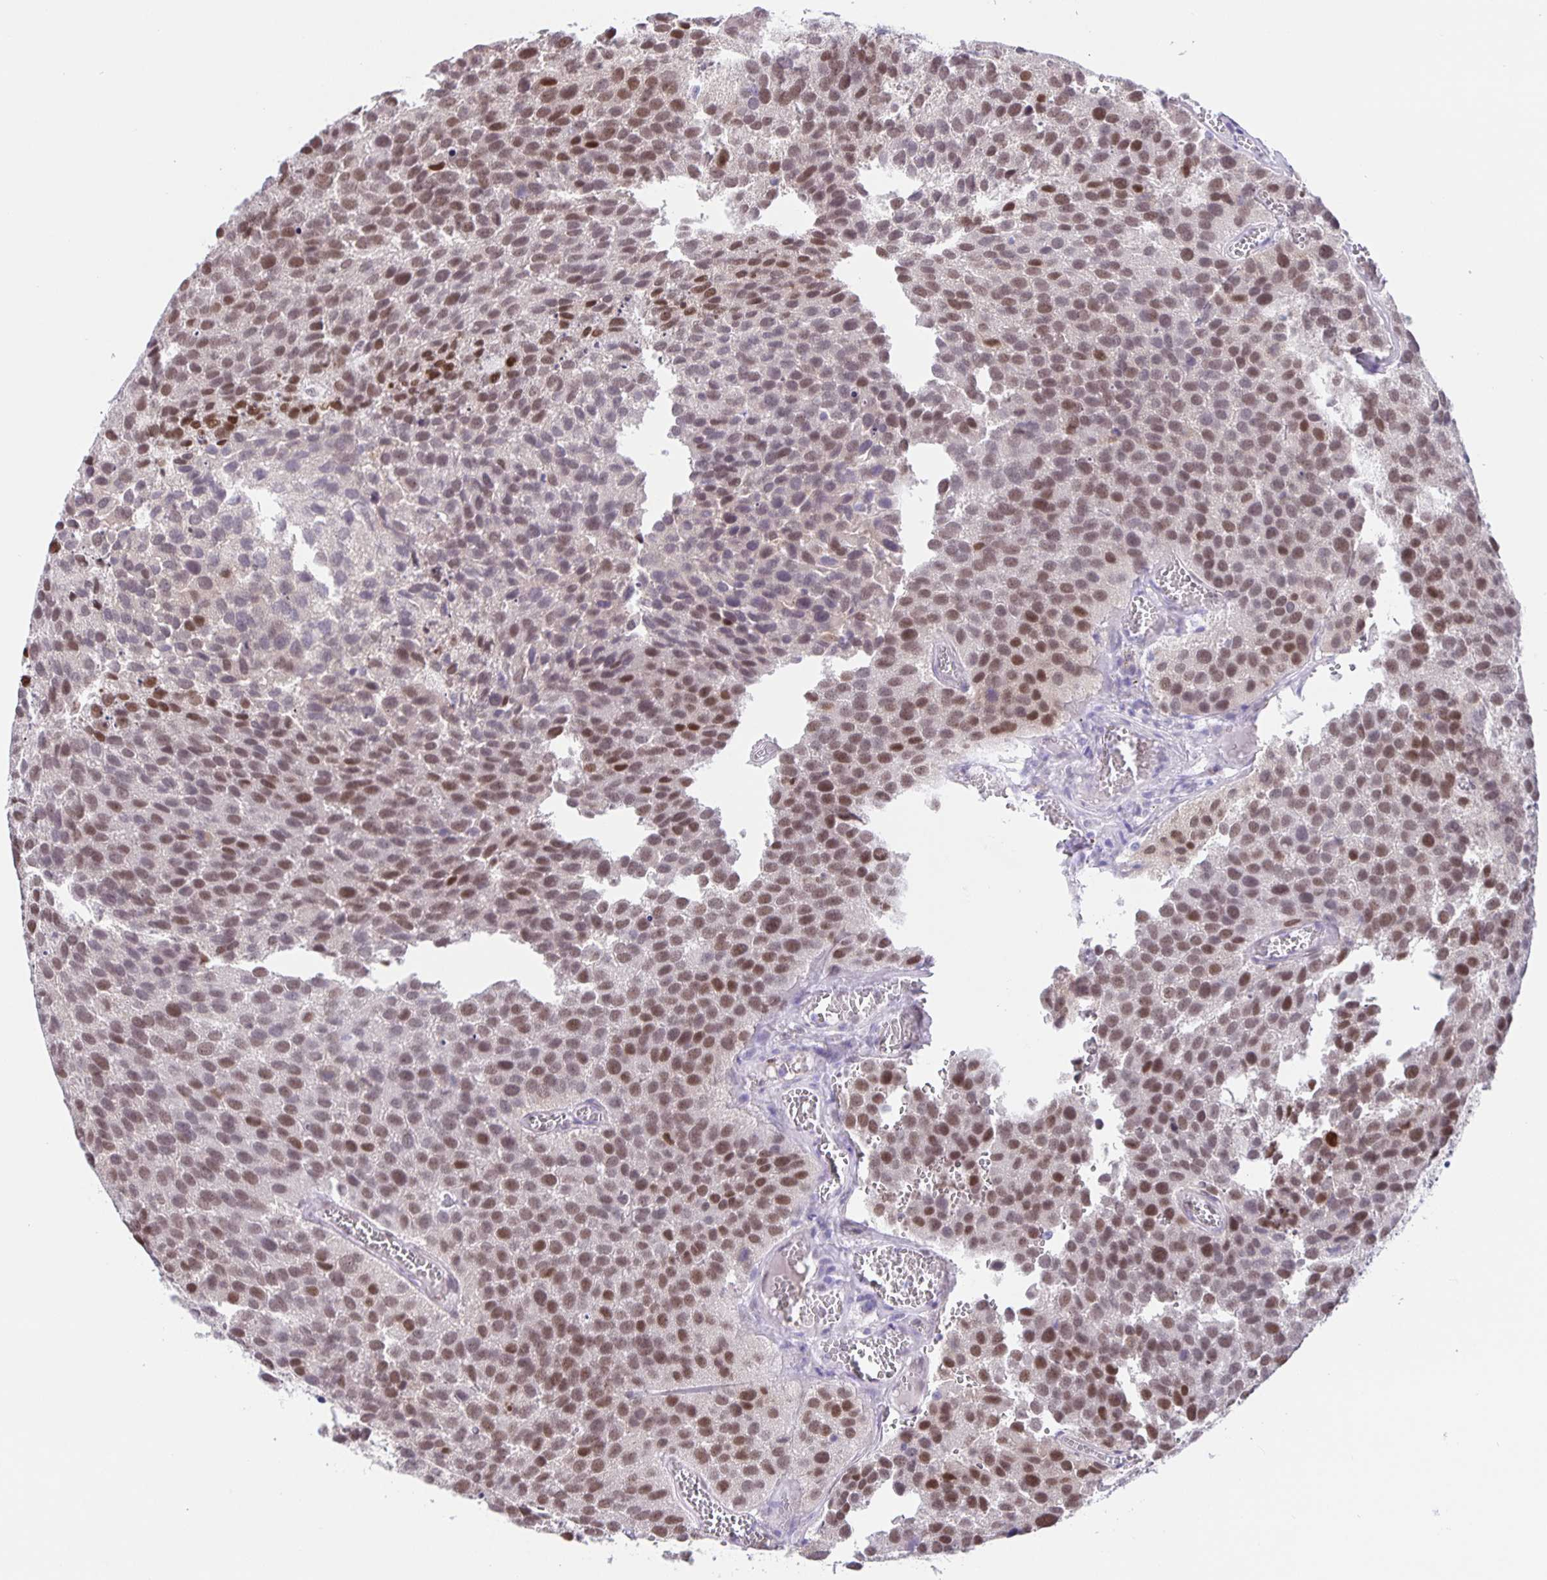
{"staining": {"intensity": "moderate", "quantity": ">75%", "location": "nuclear"}, "tissue": "urothelial cancer", "cell_type": "Tumor cells", "image_type": "cancer", "snomed": [{"axis": "morphology", "description": "Urothelial carcinoma, Low grade"}, {"axis": "topography", "description": "Urinary bladder"}], "caption": "Immunohistochemical staining of human urothelial cancer exhibits moderate nuclear protein positivity in approximately >75% of tumor cells.", "gene": "FOSL2", "patient": {"sex": "female", "age": 69}}